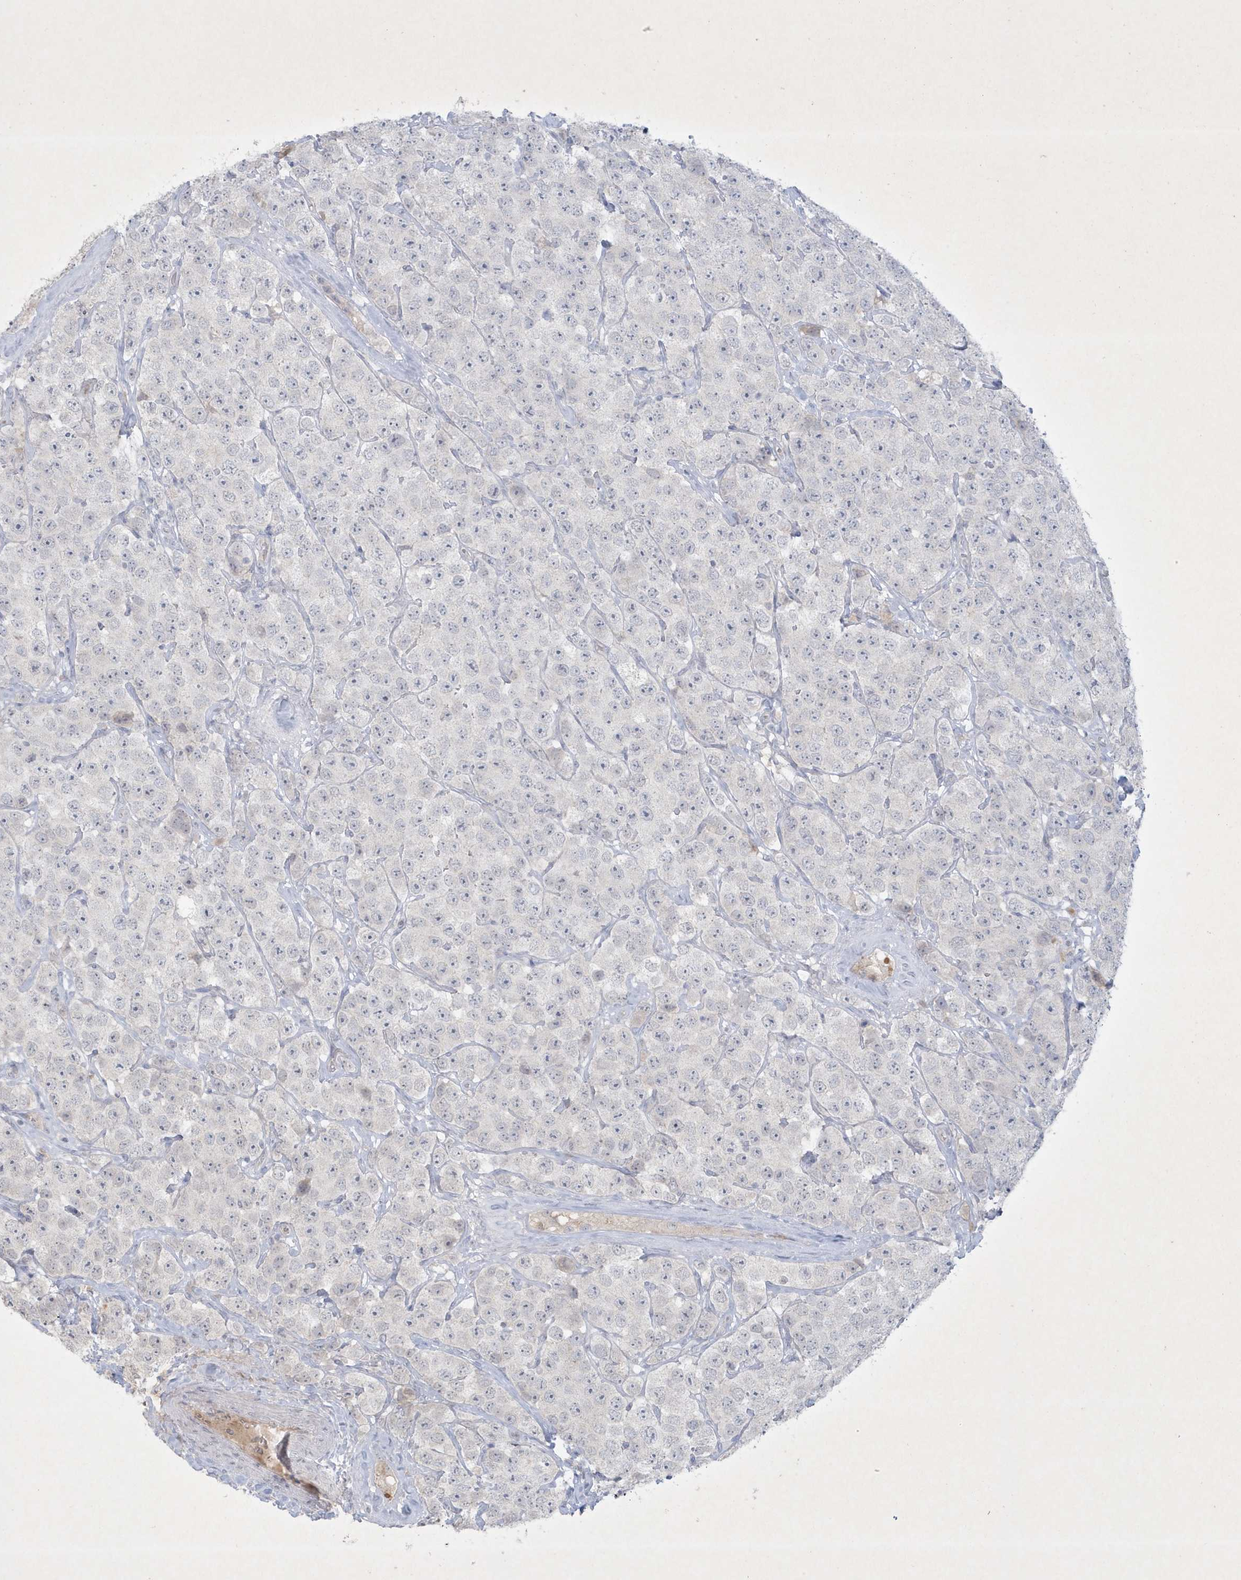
{"staining": {"intensity": "negative", "quantity": "none", "location": "none"}, "tissue": "testis cancer", "cell_type": "Tumor cells", "image_type": "cancer", "snomed": [{"axis": "morphology", "description": "Seminoma, NOS"}, {"axis": "topography", "description": "Testis"}], "caption": "The photomicrograph displays no significant positivity in tumor cells of testis cancer.", "gene": "CCDC24", "patient": {"sex": "male", "age": 28}}